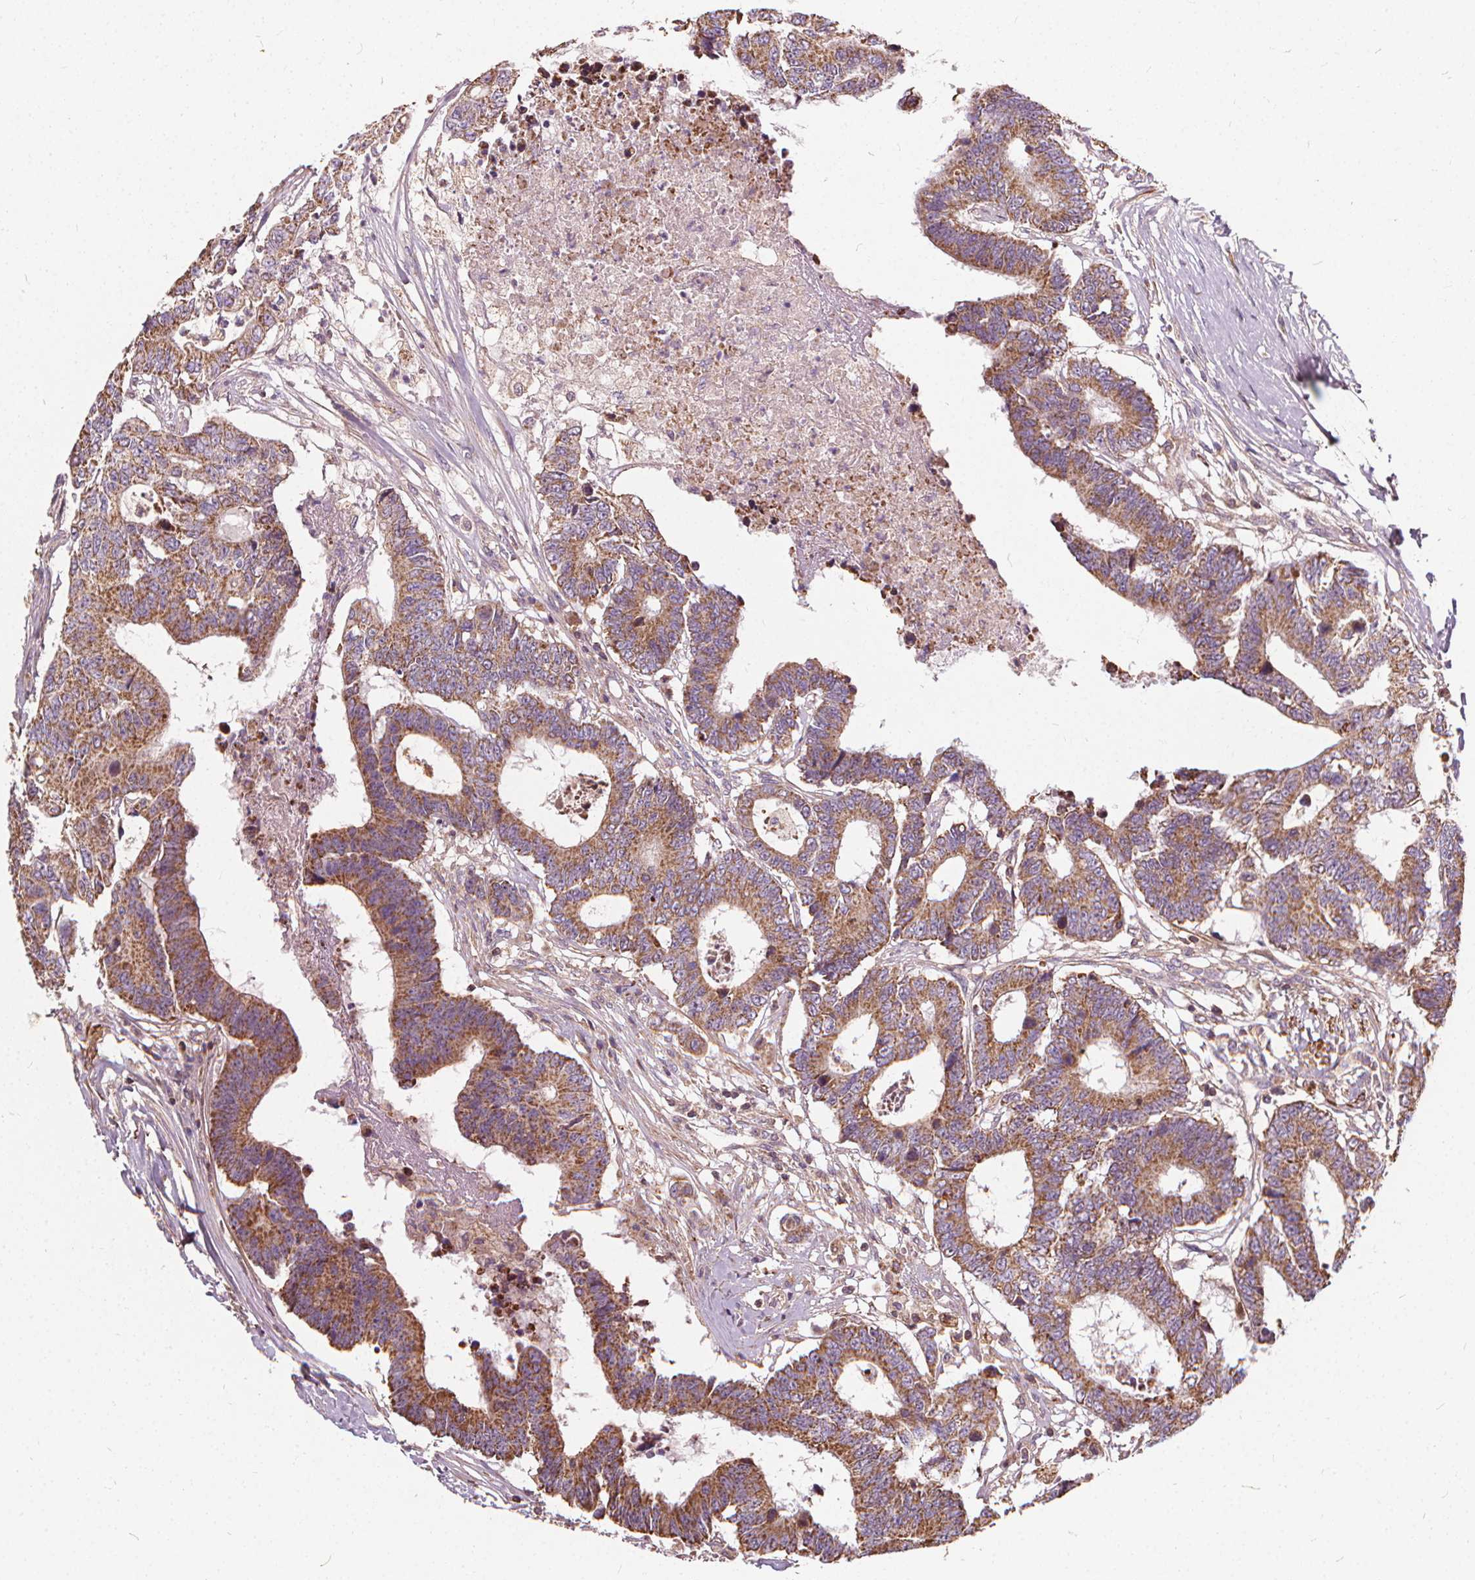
{"staining": {"intensity": "moderate", "quantity": ">75%", "location": "cytoplasmic/membranous"}, "tissue": "colorectal cancer", "cell_type": "Tumor cells", "image_type": "cancer", "snomed": [{"axis": "morphology", "description": "Adenocarcinoma, NOS"}, {"axis": "topography", "description": "Colon"}], "caption": "Immunohistochemical staining of human colorectal cancer displays medium levels of moderate cytoplasmic/membranous expression in about >75% of tumor cells.", "gene": "ORAI2", "patient": {"sex": "female", "age": 48}}